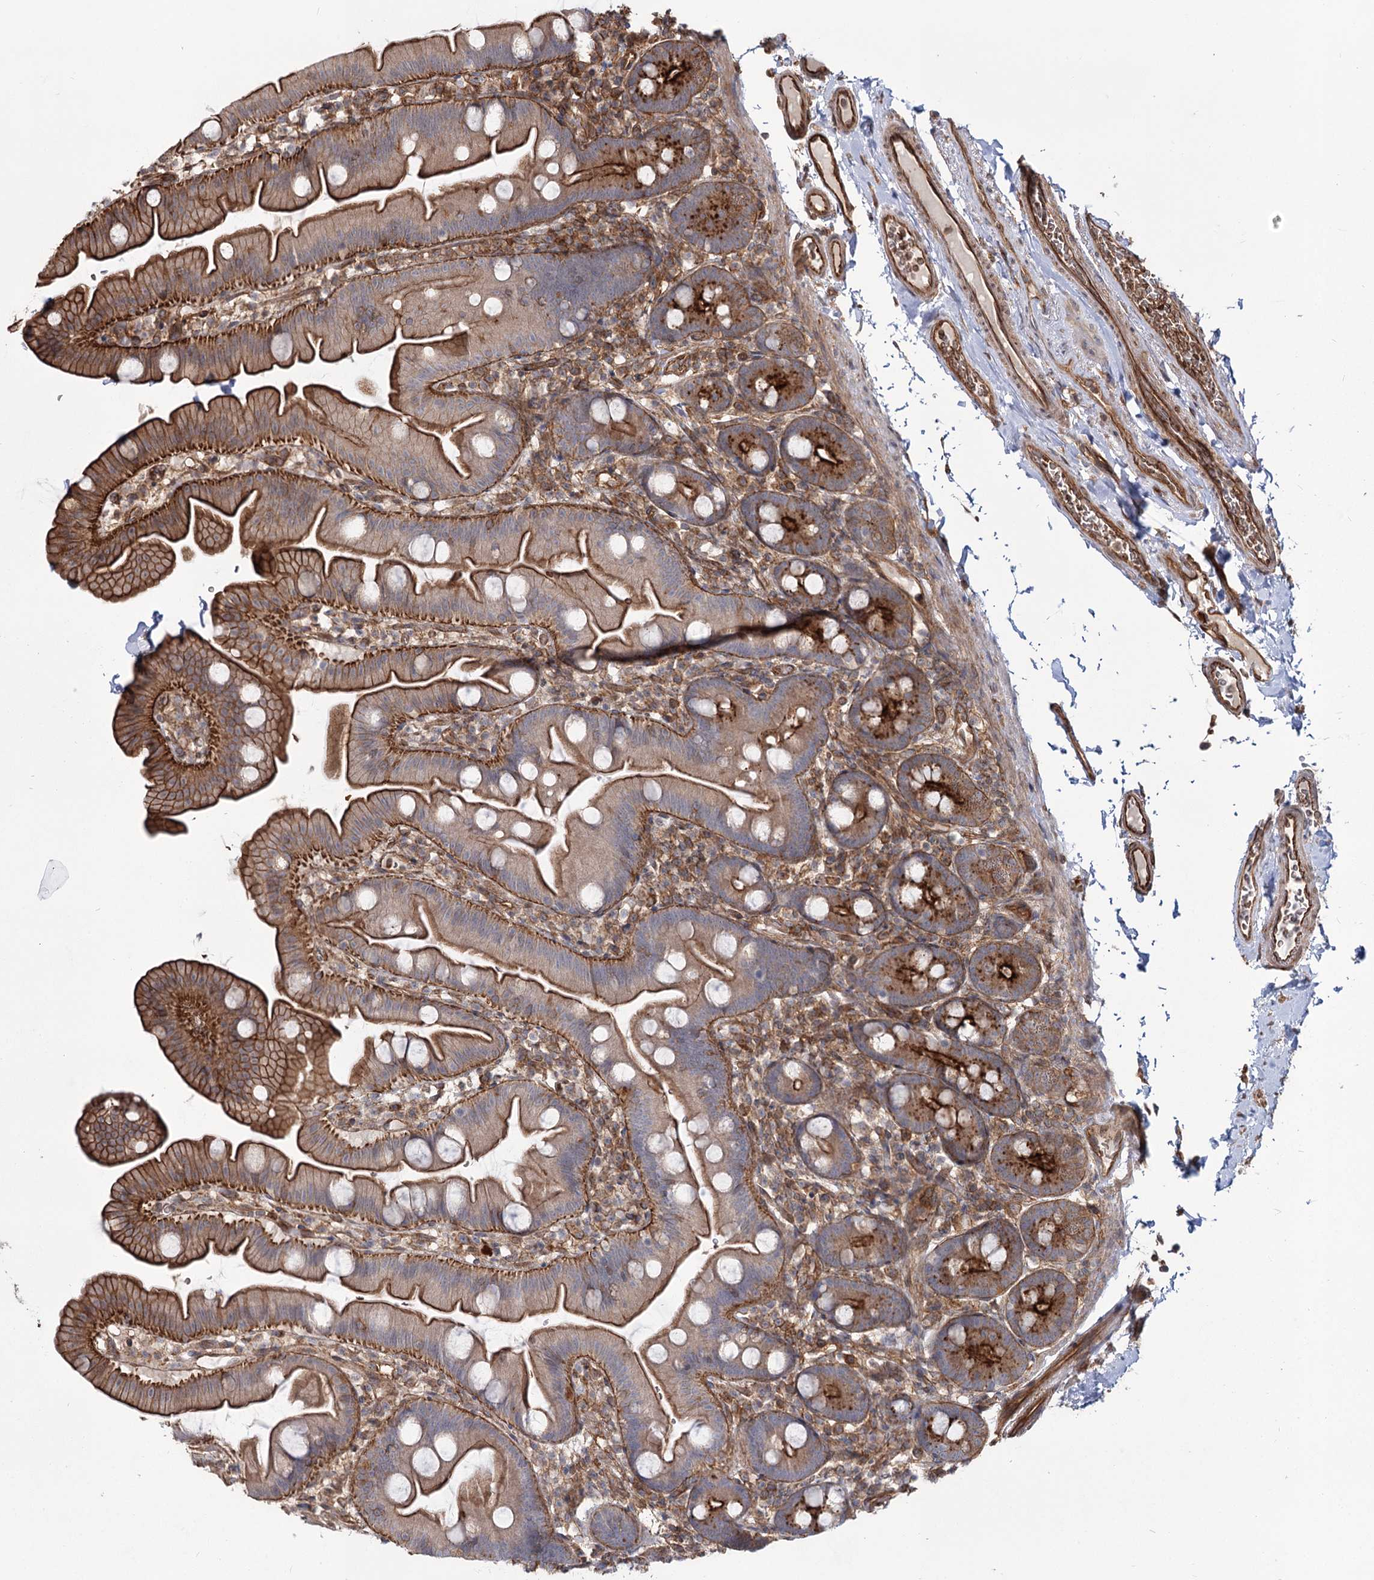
{"staining": {"intensity": "strong", "quantity": "25%-75%", "location": "cytoplasmic/membranous"}, "tissue": "small intestine", "cell_type": "Glandular cells", "image_type": "normal", "snomed": [{"axis": "morphology", "description": "Normal tissue, NOS"}, {"axis": "topography", "description": "Small intestine"}], "caption": "Protein staining of unremarkable small intestine demonstrates strong cytoplasmic/membranous staining in approximately 25%-75% of glandular cells. (DAB IHC with brightfield microscopy, high magnification).", "gene": "IQSEC1", "patient": {"sex": "female", "age": 68}}